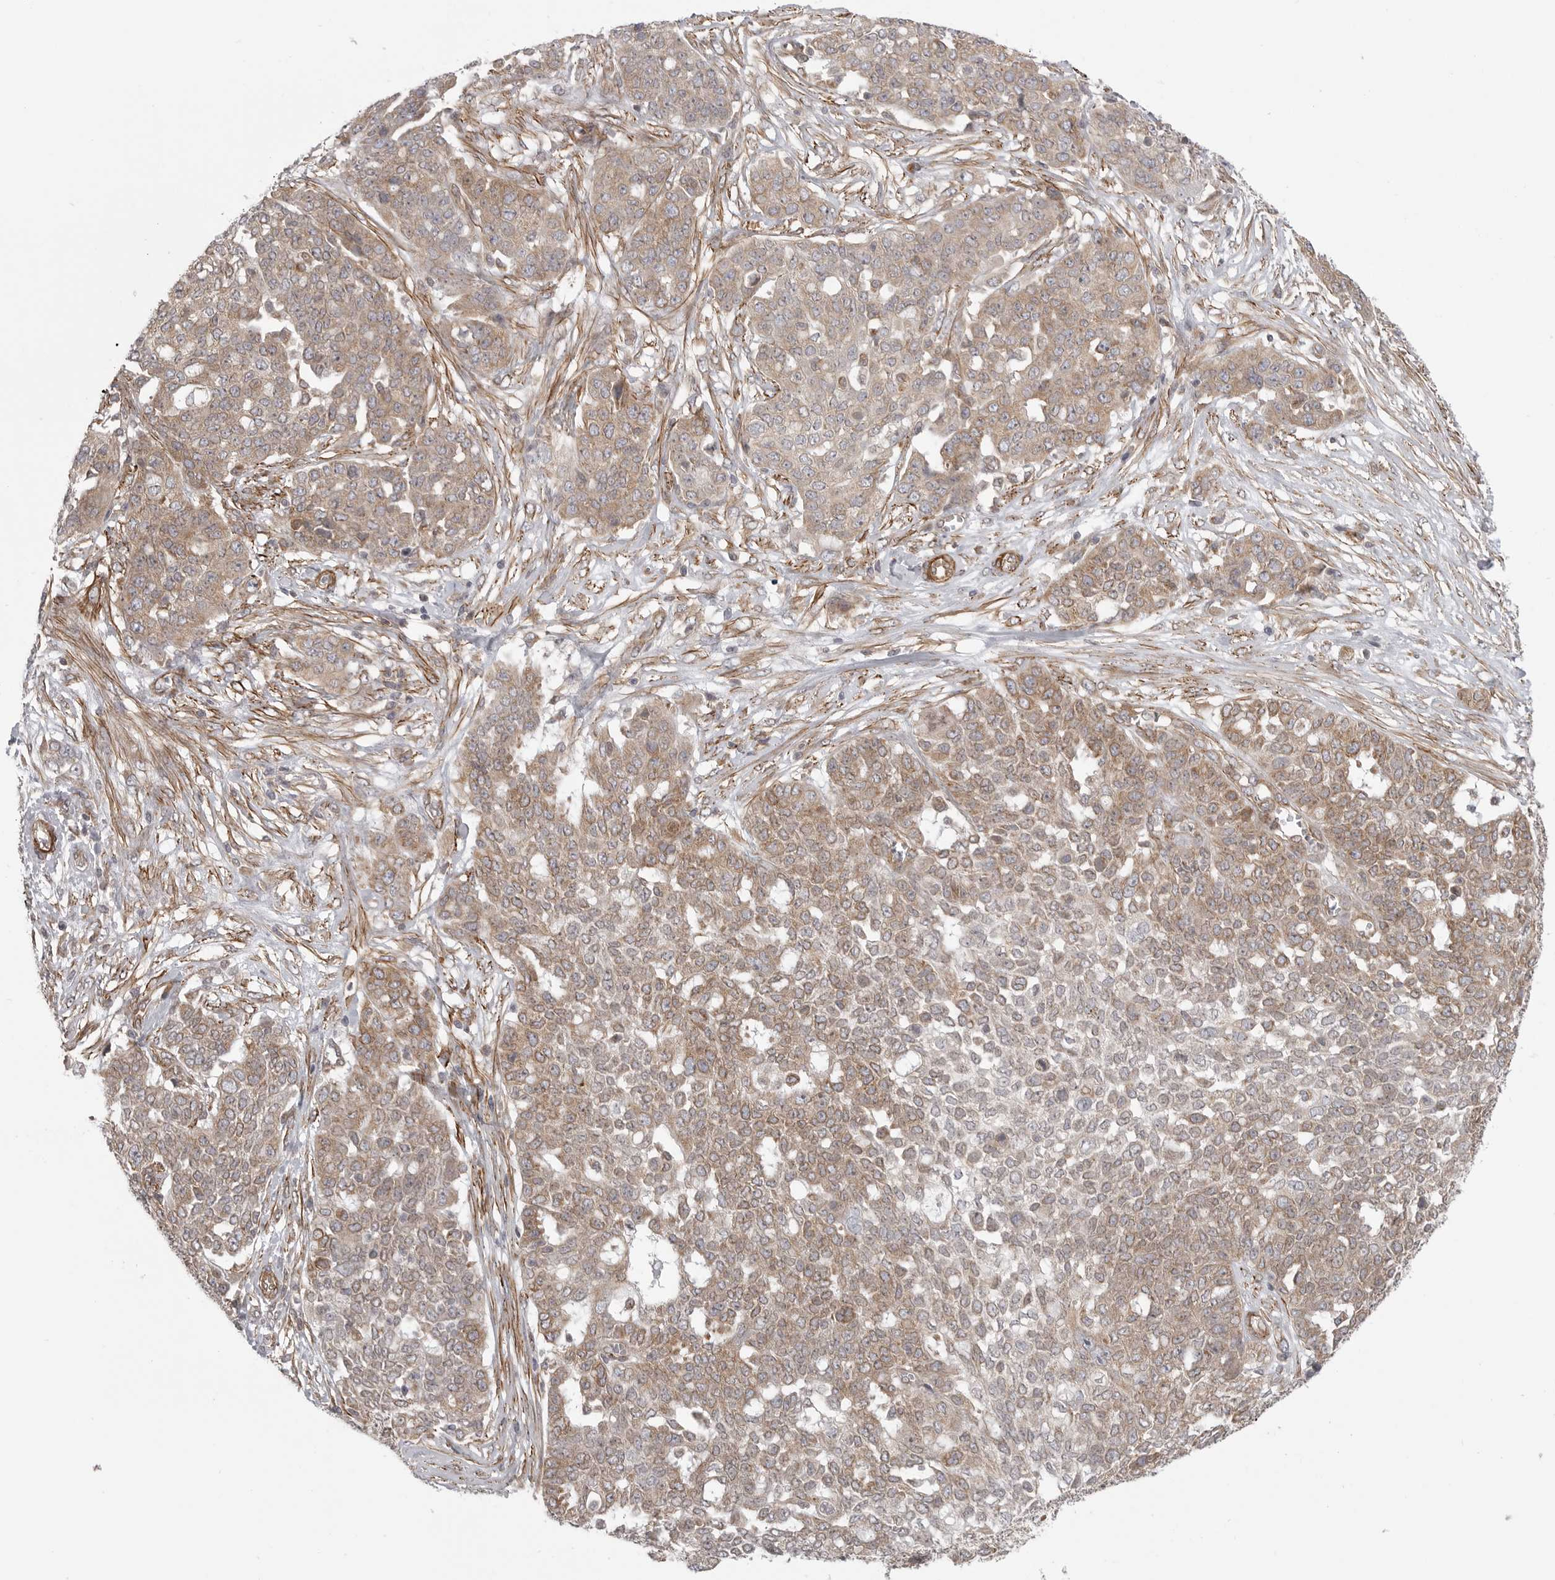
{"staining": {"intensity": "moderate", "quantity": ">75%", "location": "cytoplasmic/membranous"}, "tissue": "ovarian cancer", "cell_type": "Tumor cells", "image_type": "cancer", "snomed": [{"axis": "morphology", "description": "Cystadenocarcinoma, serous, NOS"}, {"axis": "topography", "description": "Soft tissue"}, {"axis": "topography", "description": "Ovary"}], "caption": "DAB (3,3'-diaminobenzidine) immunohistochemical staining of human ovarian cancer reveals moderate cytoplasmic/membranous protein staining in approximately >75% of tumor cells.", "gene": "CERS2", "patient": {"sex": "female", "age": 57}}